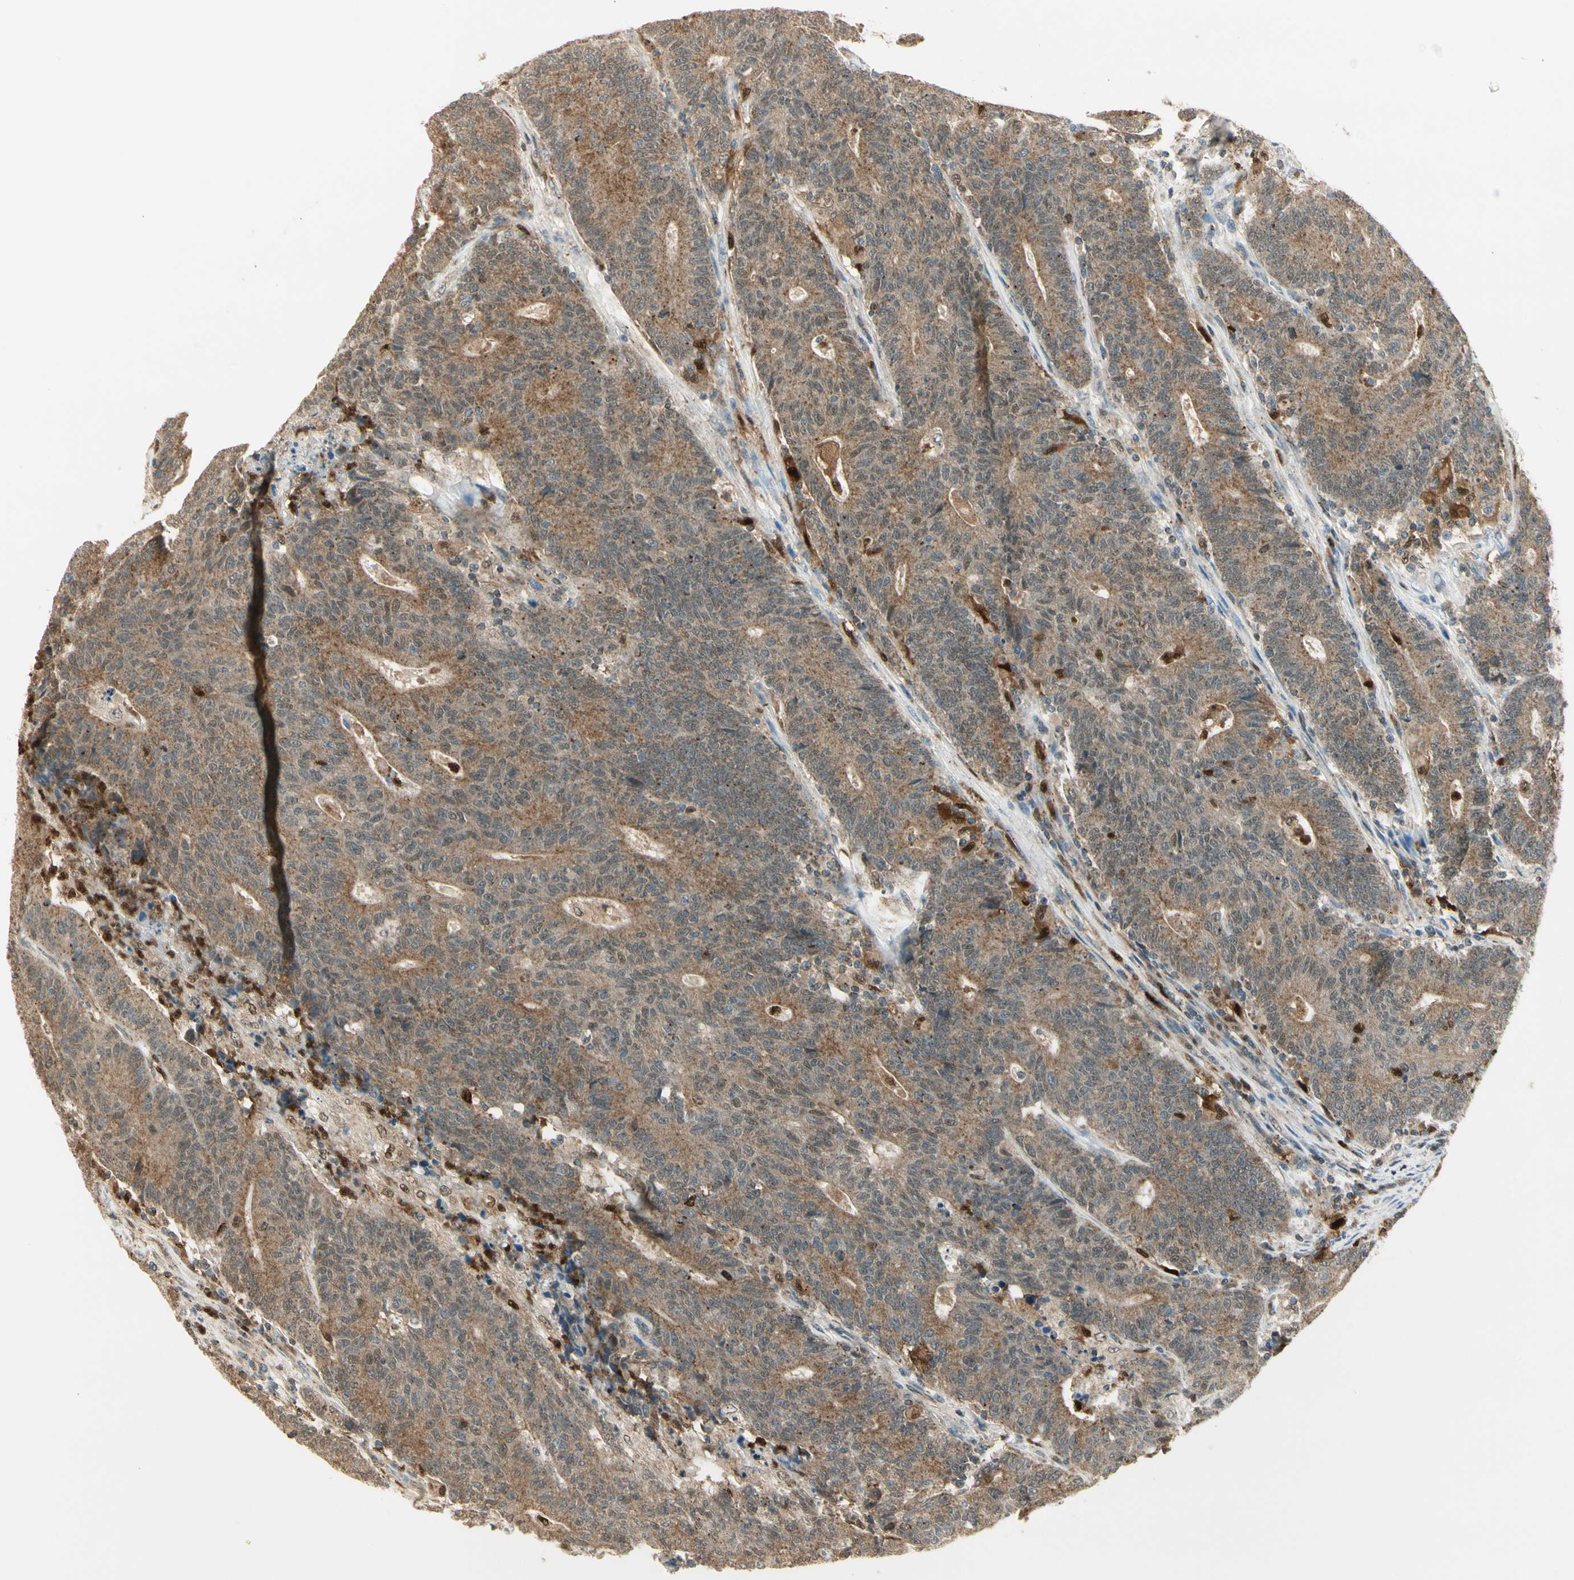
{"staining": {"intensity": "moderate", "quantity": ">75%", "location": "cytoplasmic/membranous"}, "tissue": "colorectal cancer", "cell_type": "Tumor cells", "image_type": "cancer", "snomed": [{"axis": "morphology", "description": "Normal tissue, NOS"}, {"axis": "morphology", "description": "Adenocarcinoma, NOS"}, {"axis": "topography", "description": "Colon"}], "caption": "Immunohistochemistry (IHC) image of human colorectal cancer stained for a protein (brown), which reveals medium levels of moderate cytoplasmic/membranous positivity in about >75% of tumor cells.", "gene": "LTA4H", "patient": {"sex": "female", "age": 75}}